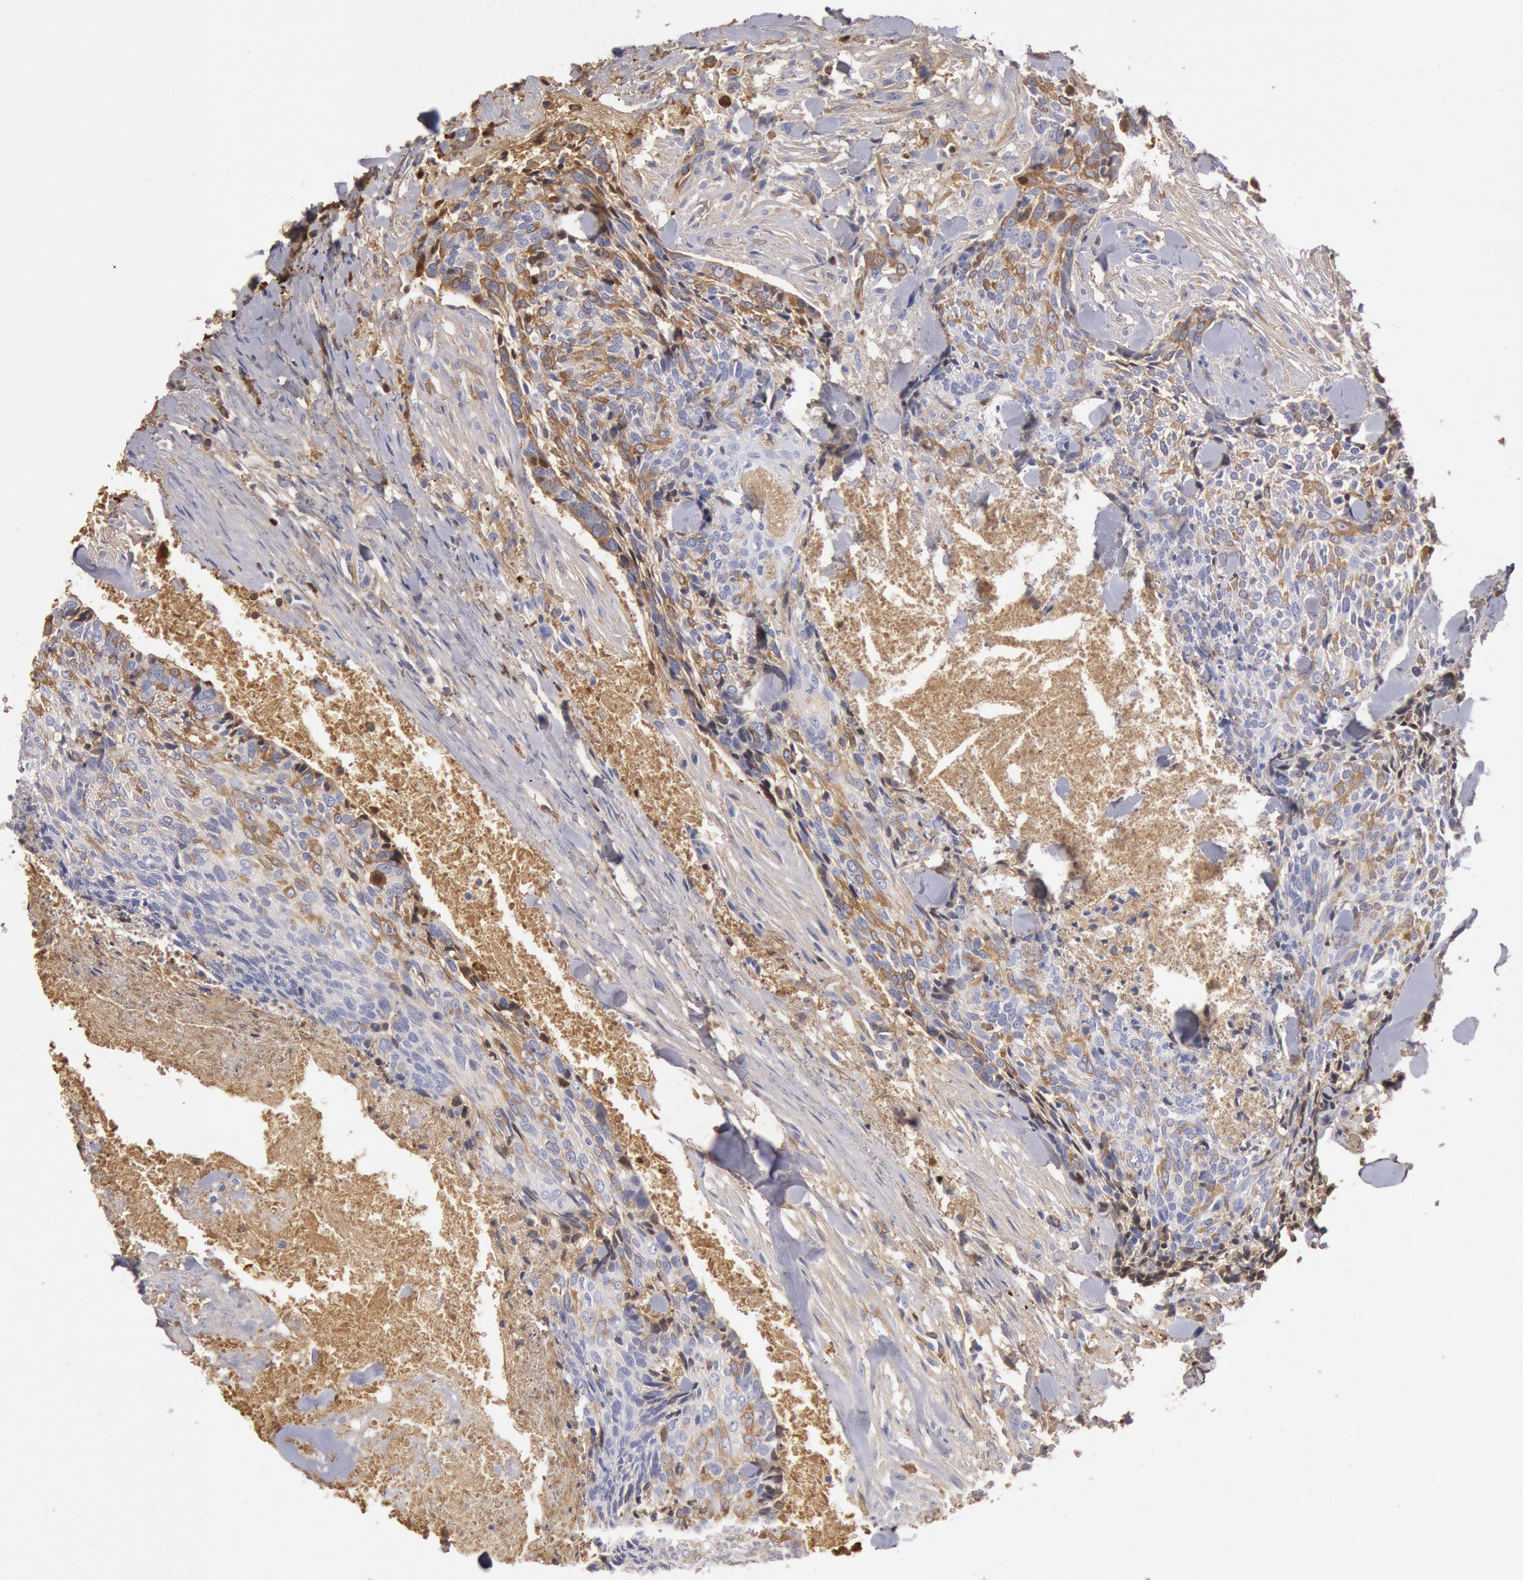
{"staining": {"intensity": "moderate", "quantity": "25%-75%", "location": "cytoplasmic/membranous"}, "tissue": "head and neck cancer", "cell_type": "Tumor cells", "image_type": "cancer", "snomed": [{"axis": "morphology", "description": "Squamous cell carcinoma, NOS"}, {"axis": "topography", "description": "Salivary gland"}, {"axis": "topography", "description": "Head-Neck"}], "caption": "Head and neck squamous cell carcinoma stained for a protein shows moderate cytoplasmic/membranous positivity in tumor cells.", "gene": "IGHA1", "patient": {"sex": "male", "age": 70}}